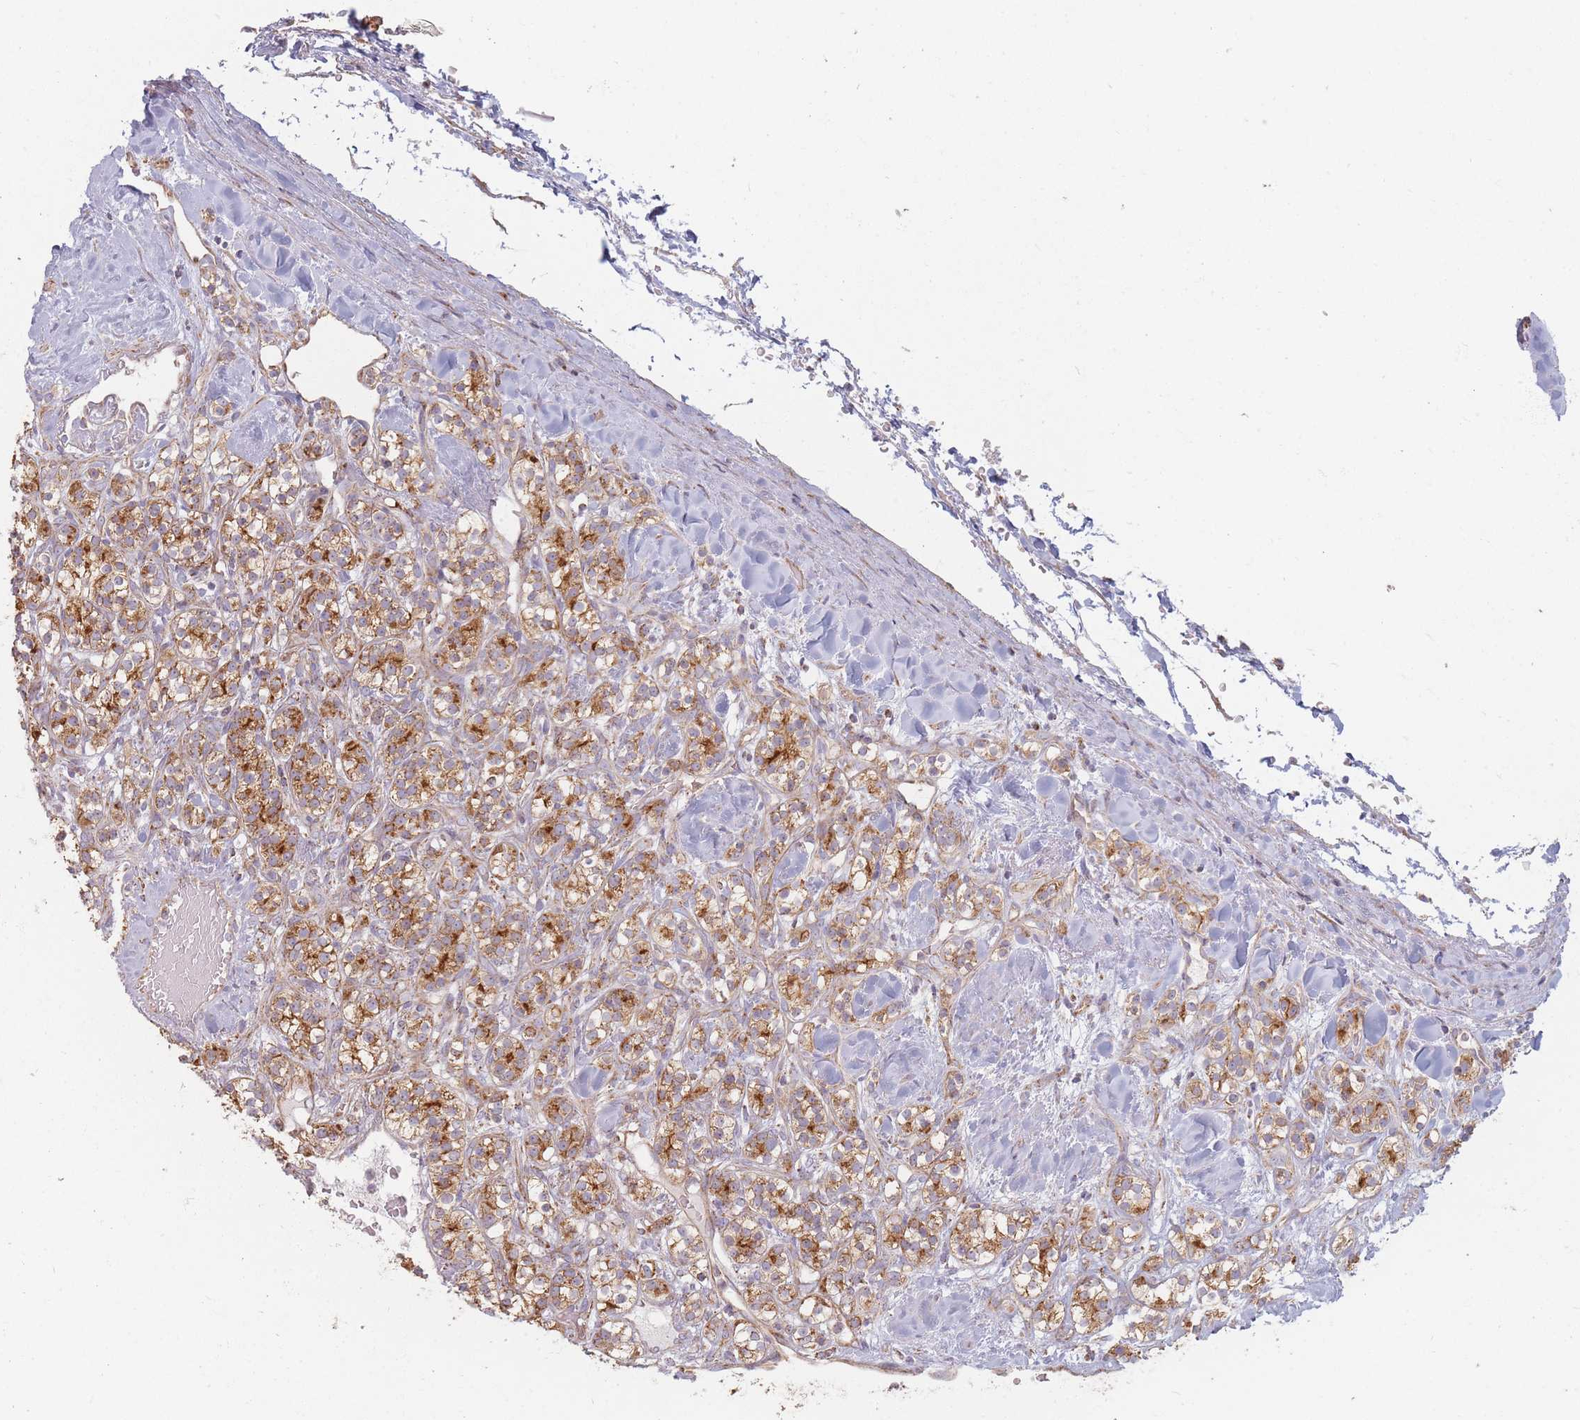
{"staining": {"intensity": "moderate", "quantity": ">75%", "location": "cytoplasmic/membranous"}, "tissue": "renal cancer", "cell_type": "Tumor cells", "image_type": "cancer", "snomed": [{"axis": "morphology", "description": "Adenocarcinoma, NOS"}, {"axis": "topography", "description": "Kidney"}], "caption": "DAB (3,3'-diaminobenzidine) immunohistochemical staining of human renal cancer (adenocarcinoma) shows moderate cytoplasmic/membranous protein staining in approximately >75% of tumor cells. The protein of interest is stained brown, and the nuclei are stained in blue (DAB IHC with brightfield microscopy, high magnification).", "gene": "ESRP2", "patient": {"sex": "male", "age": 77}}